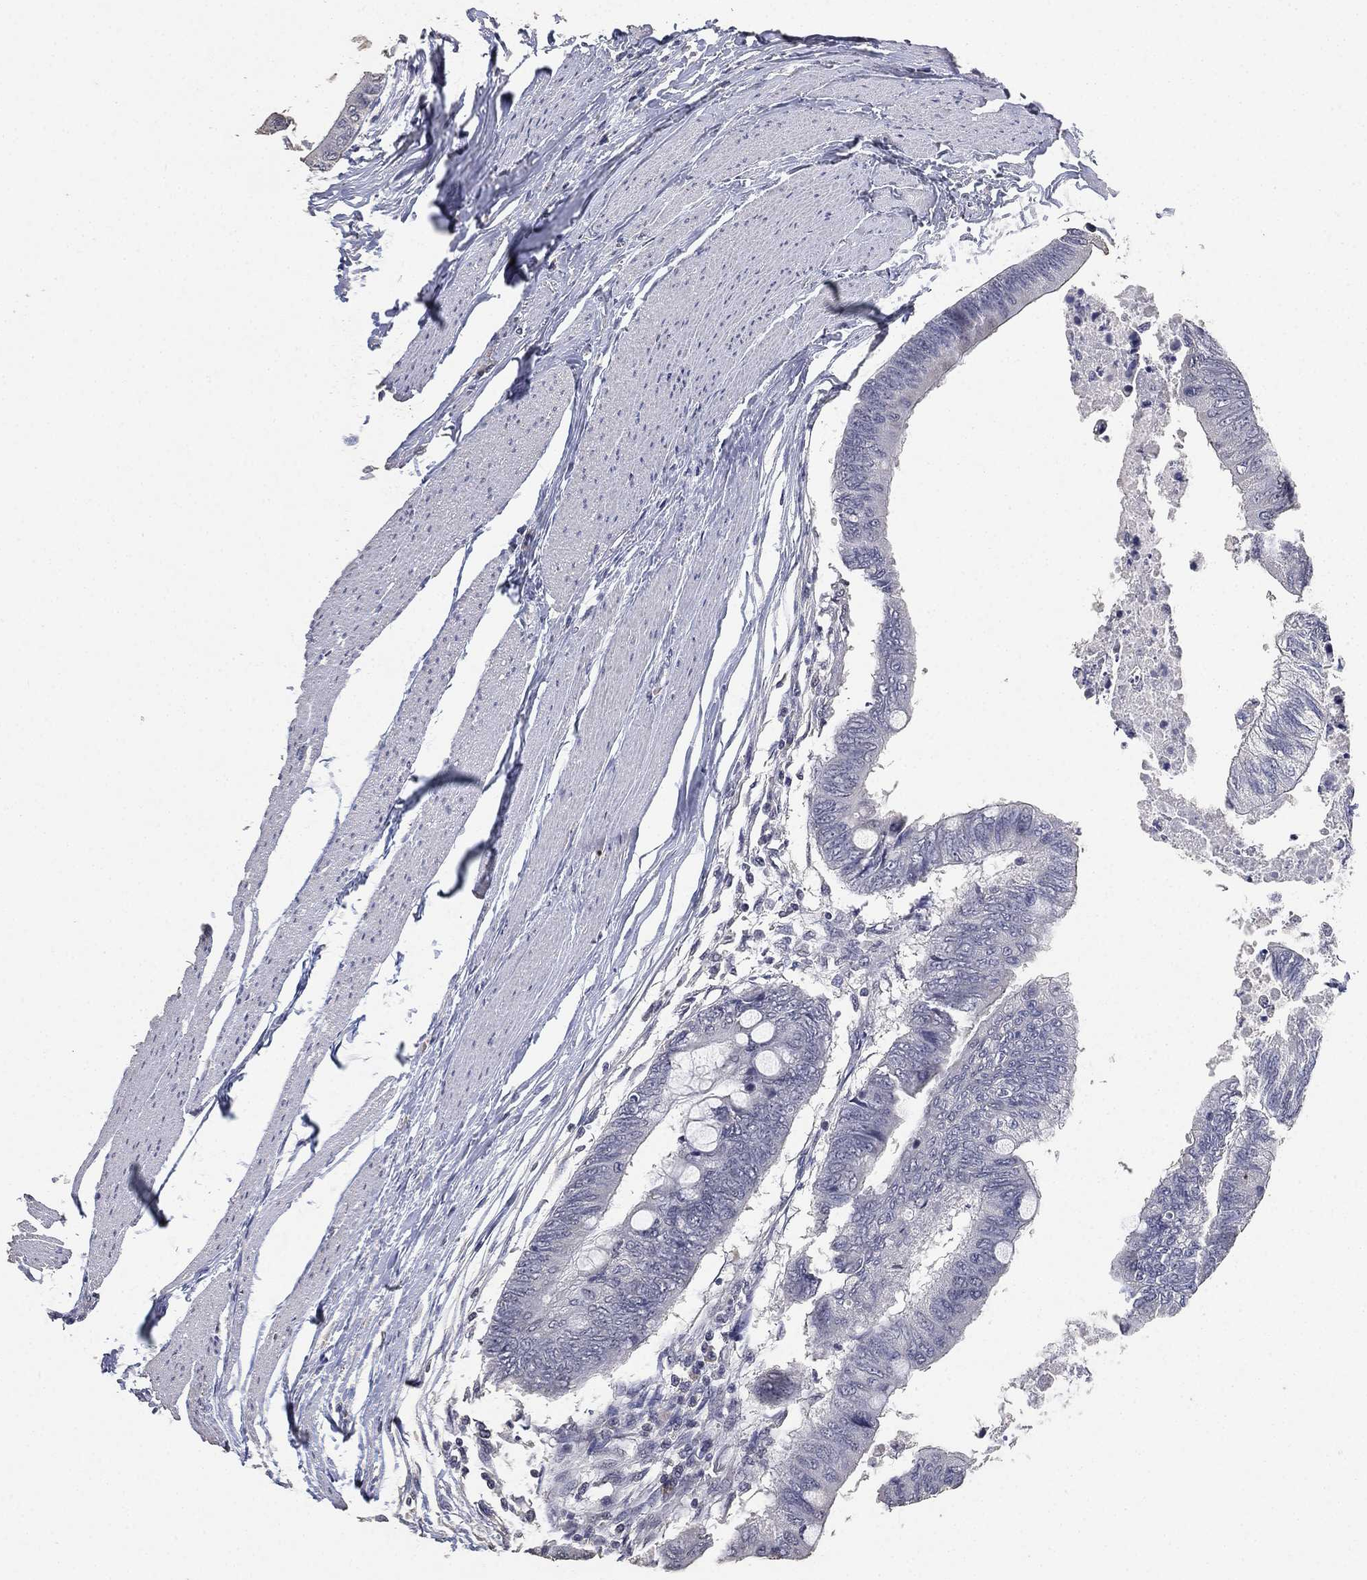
{"staining": {"intensity": "negative", "quantity": "none", "location": "none"}, "tissue": "colorectal cancer", "cell_type": "Tumor cells", "image_type": "cancer", "snomed": [{"axis": "morphology", "description": "Normal tissue, NOS"}, {"axis": "morphology", "description": "Adenocarcinoma, NOS"}, {"axis": "topography", "description": "Rectum"}, {"axis": "topography", "description": "Peripheral nerve tissue"}], "caption": "High power microscopy micrograph of an immunohistochemistry photomicrograph of colorectal cancer, revealing no significant expression in tumor cells.", "gene": "DSG1", "patient": {"sex": "male", "age": 92}}